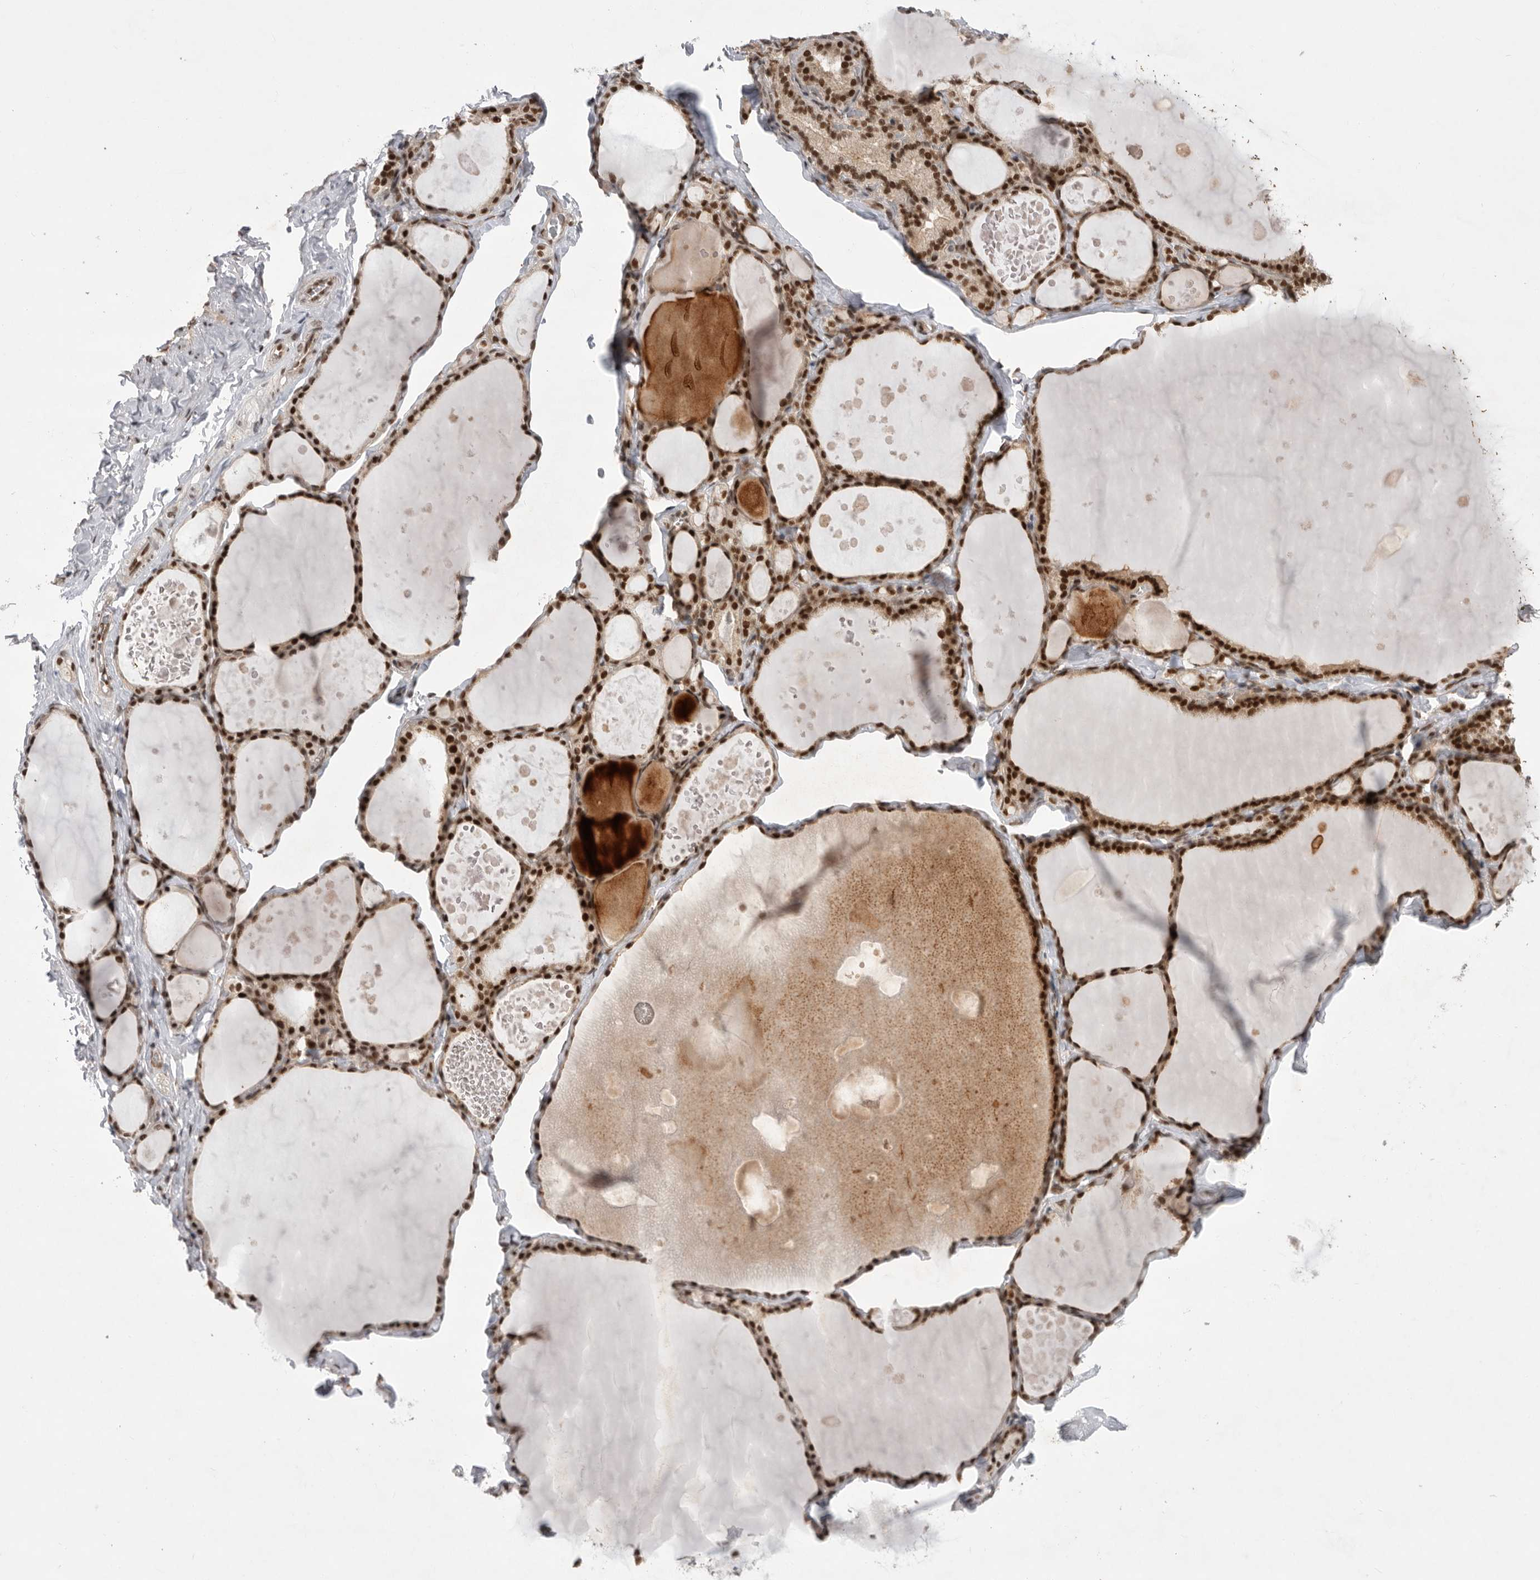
{"staining": {"intensity": "strong", "quantity": ">75%", "location": "nuclear"}, "tissue": "thyroid gland", "cell_type": "Glandular cells", "image_type": "normal", "snomed": [{"axis": "morphology", "description": "Normal tissue, NOS"}, {"axis": "topography", "description": "Thyroid gland"}], "caption": "Approximately >75% of glandular cells in benign human thyroid gland reveal strong nuclear protein staining as visualized by brown immunohistochemical staining.", "gene": "ZNF830", "patient": {"sex": "male", "age": 56}}